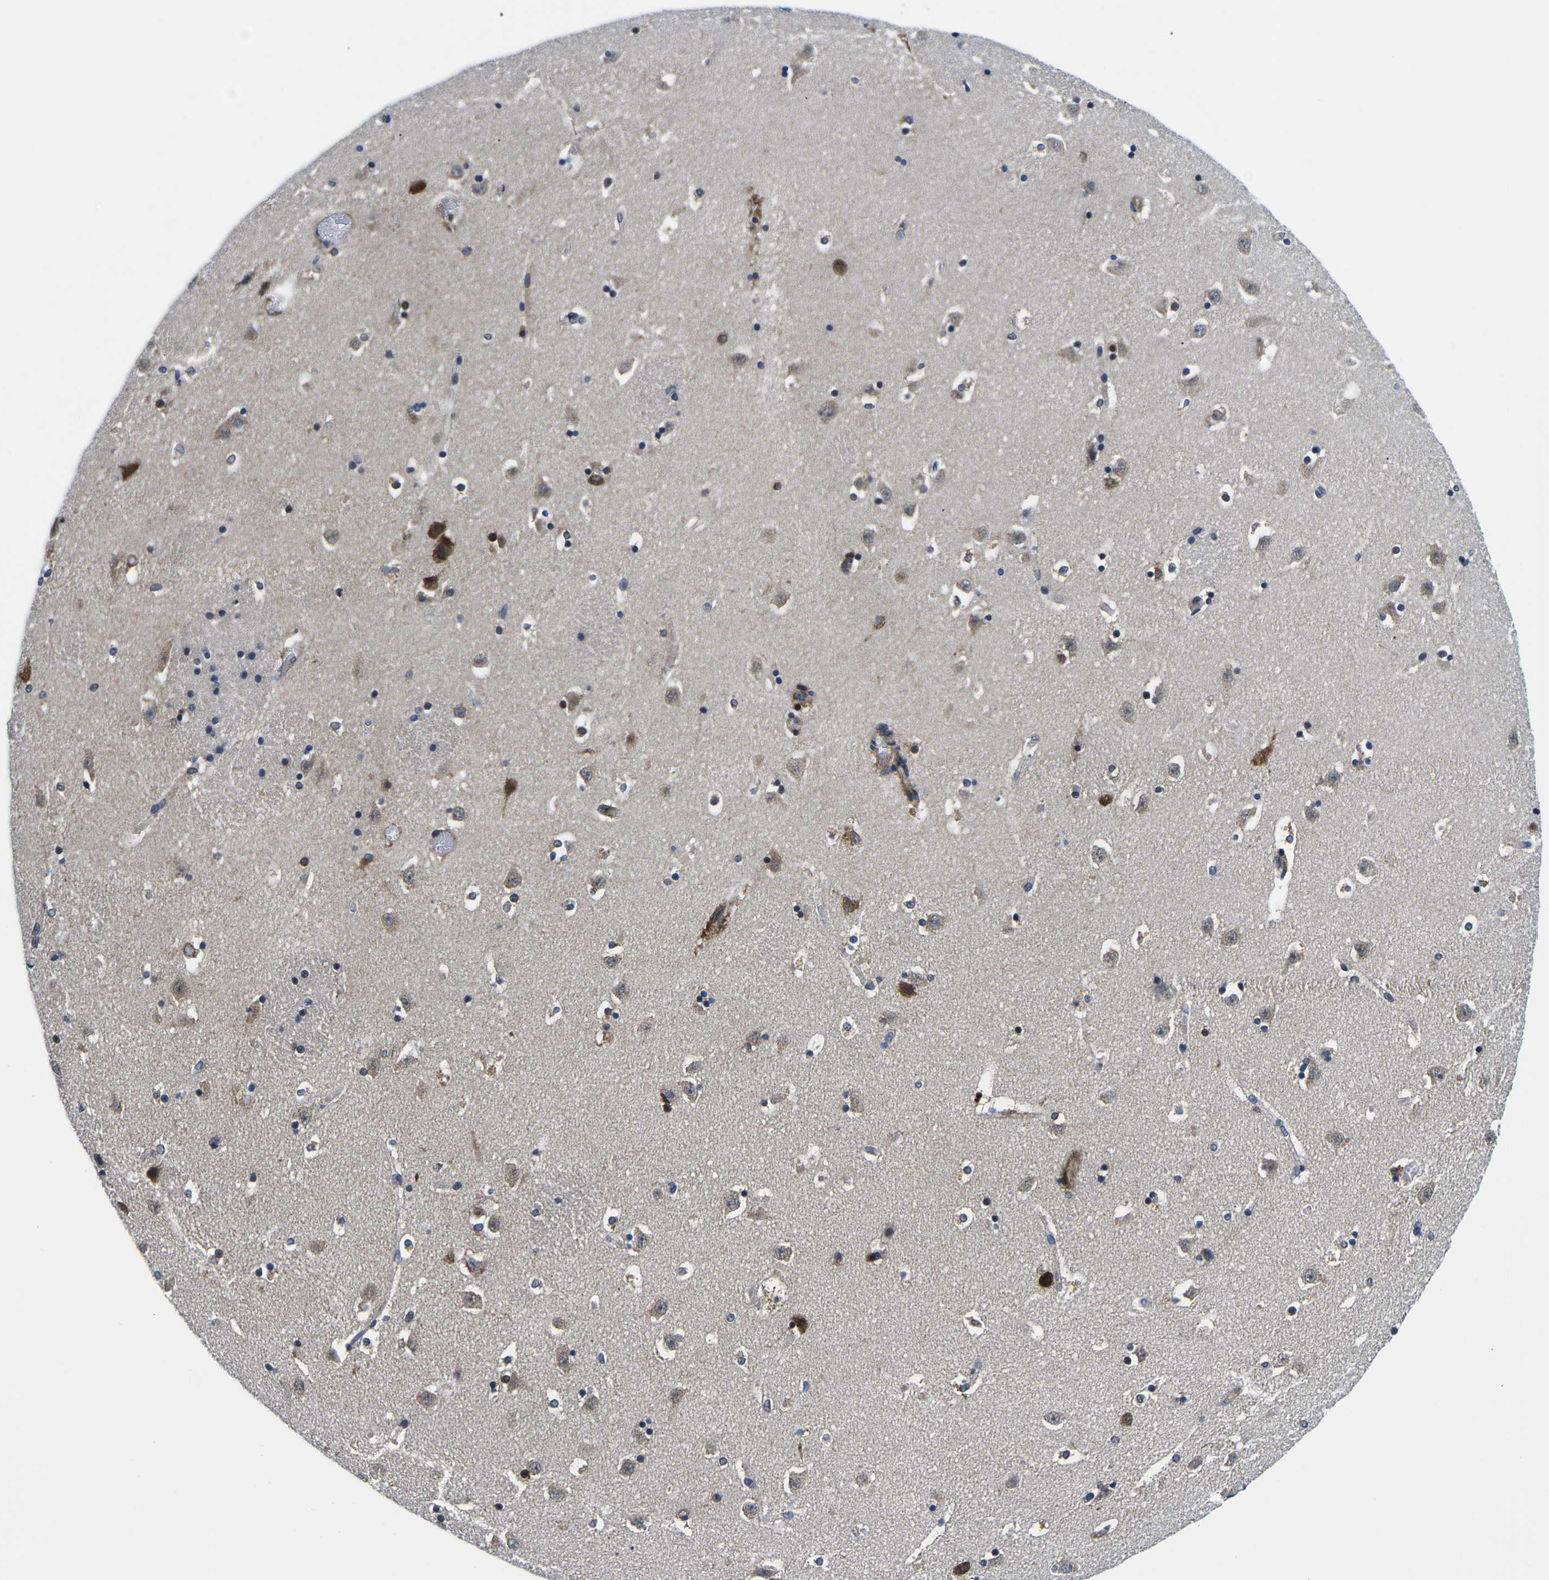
{"staining": {"intensity": "moderate", "quantity": "<25%", "location": "nuclear"}, "tissue": "caudate", "cell_type": "Glial cells", "image_type": "normal", "snomed": [{"axis": "morphology", "description": "Normal tissue, NOS"}, {"axis": "topography", "description": "Lateral ventricle wall"}], "caption": "Immunohistochemistry (DAB (3,3'-diaminobenzidine)) staining of unremarkable human caudate shows moderate nuclear protein expression in approximately <25% of glial cells. (IHC, brightfield microscopy, high magnification).", "gene": "EIF4E", "patient": {"sex": "male", "age": 45}}